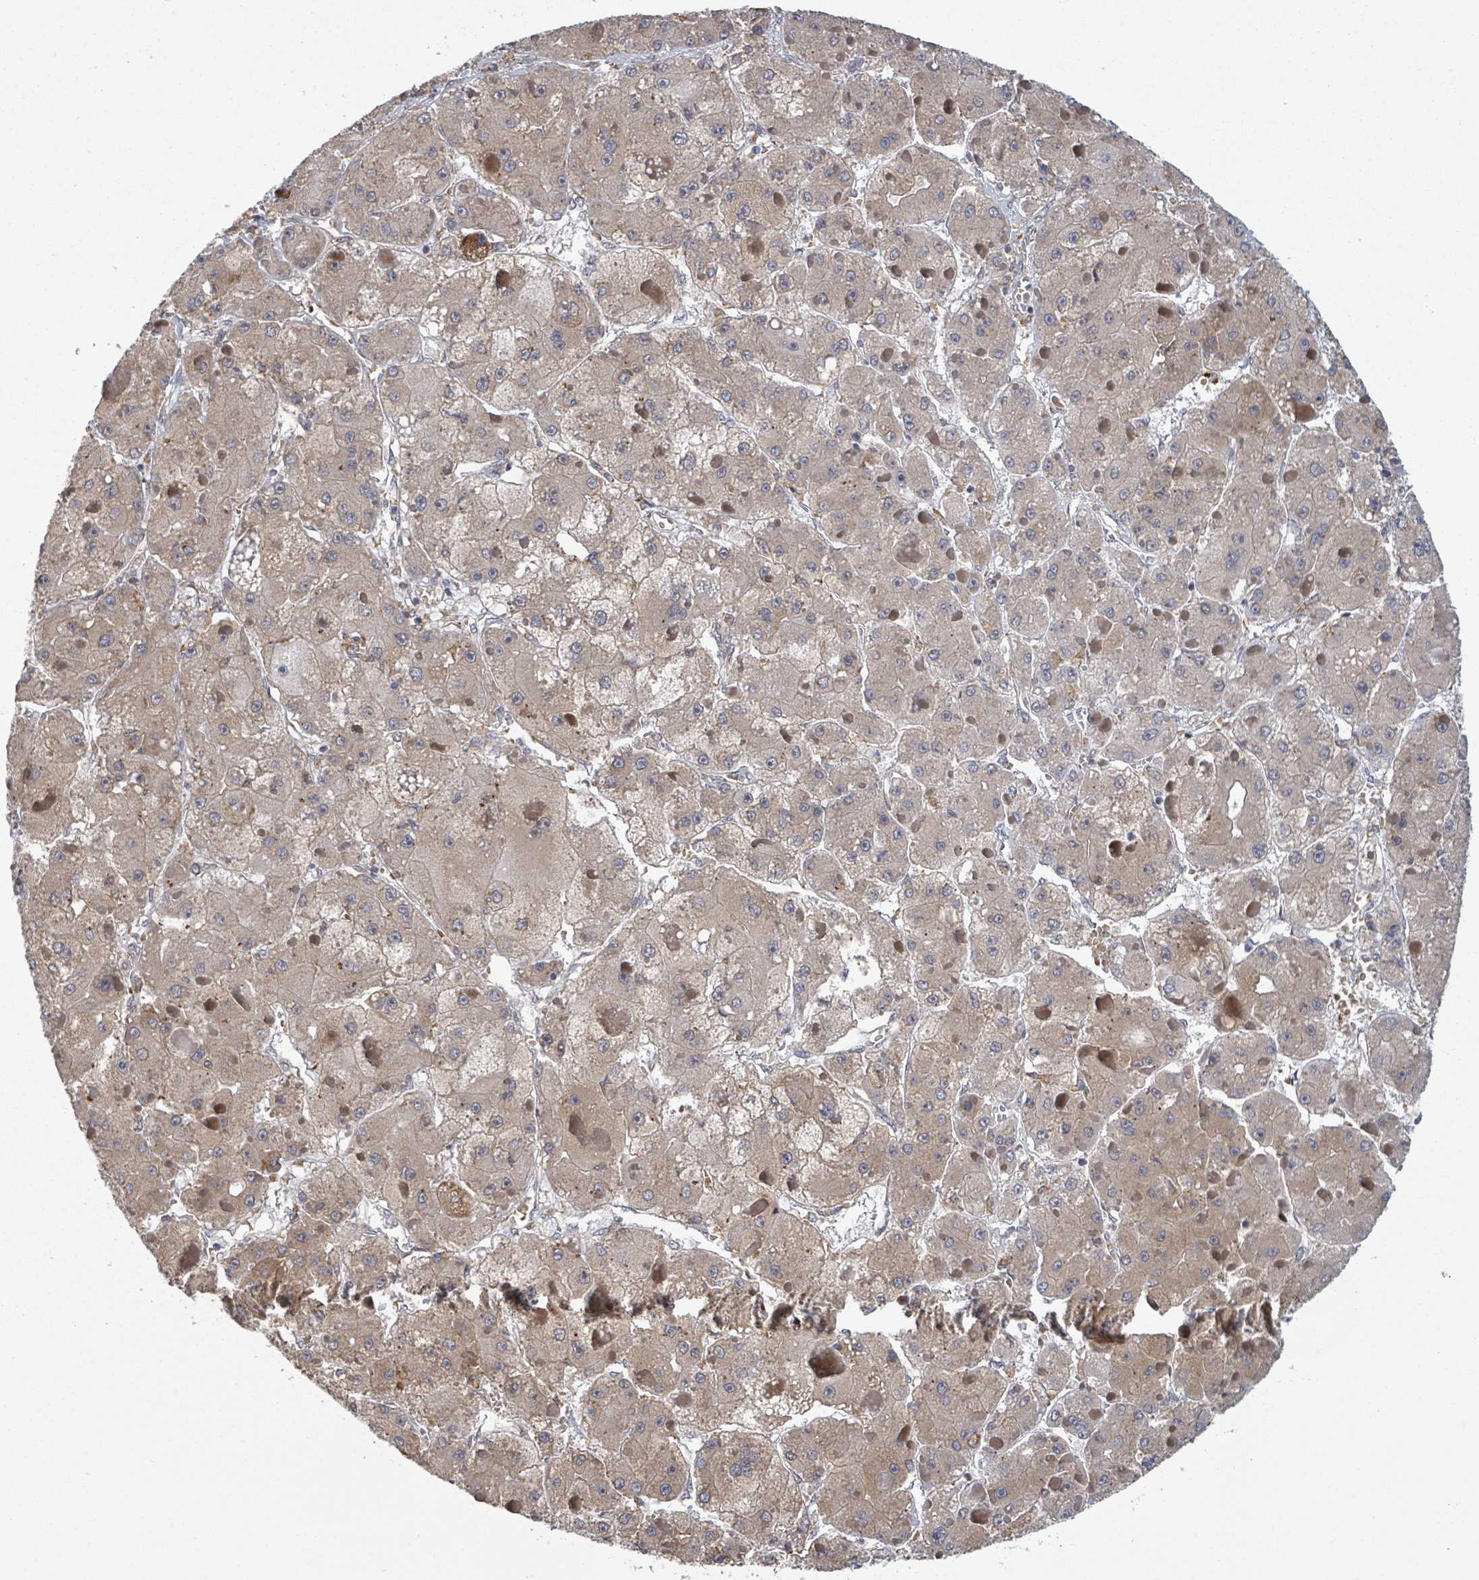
{"staining": {"intensity": "weak", "quantity": "25%-75%", "location": "cytoplasmic/membranous"}, "tissue": "liver cancer", "cell_type": "Tumor cells", "image_type": "cancer", "snomed": [{"axis": "morphology", "description": "Carcinoma, Hepatocellular, NOS"}, {"axis": "topography", "description": "Liver"}], "caption": "DAB immunohistochemical staining of human liver cancer displays weak cytoplasmic/membranous protein positivity in about 25%-75% of tumor cells.", "gene": "SHROOM2", "patient": {"sex": "female", "age": 73}}